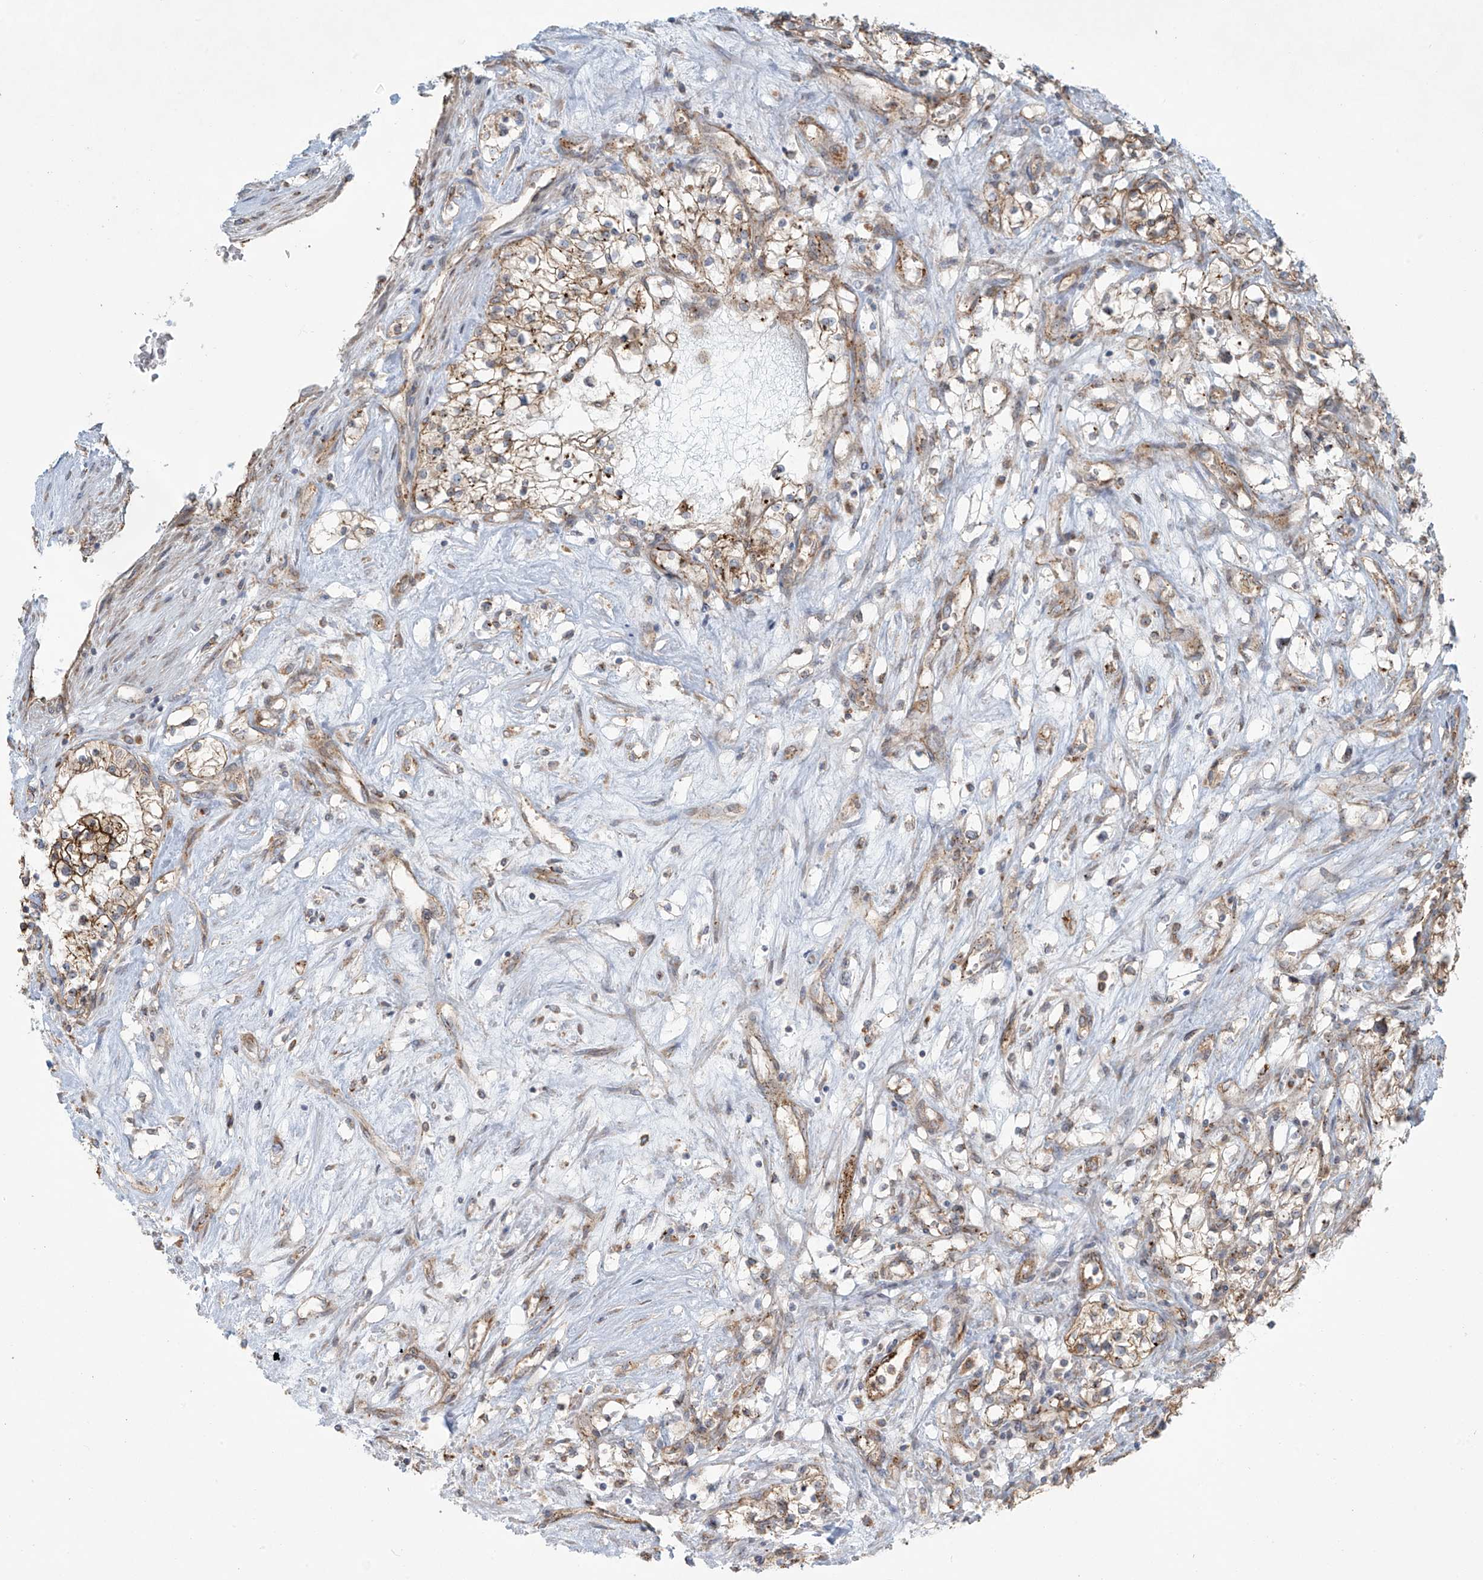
{"staining": {"intensity": "weak", "quantity": "<25%", "location": "cytoplasmic/membranous"}, "tissue": "renal cancer", "cell_type": "Tumor cells", "image_type": "cancer", "snomed": [{"axis": "morphology", "description": "Normal tissue, NOS"}, {"axis": "morphology", "description": "Adenocarcinoma, NOS"}, {"axis": "topography", "description": "Kidney"}], "caption": "High power microscopy photomicrograph of an immunohistochemistry histopathology image of renal cancer (adenocarcinoma), revealing no significant positivity in tumor cells.", "gene": "LZTS3", "patient": {"sex": "male", "age": 68}}